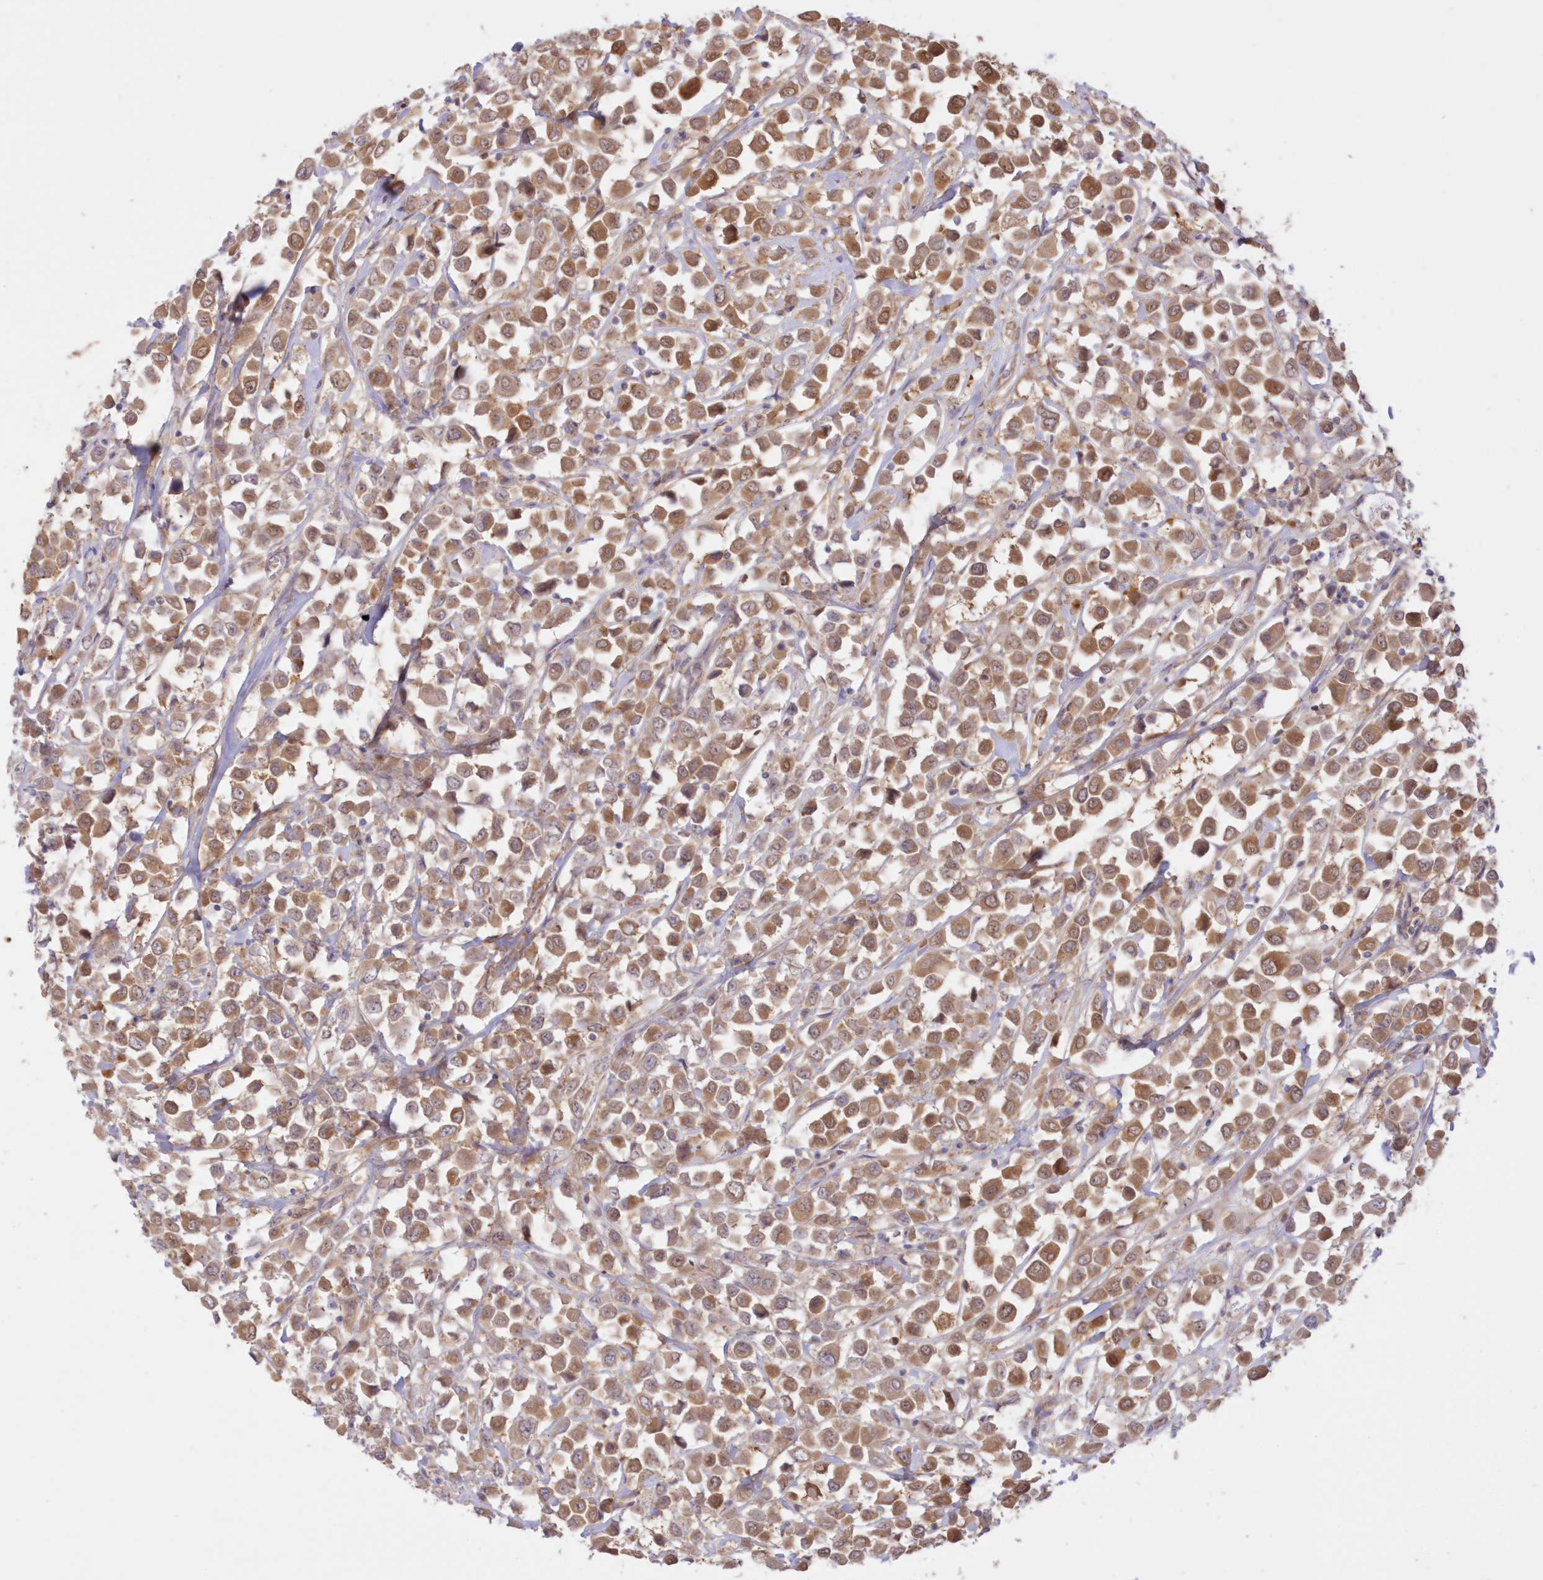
{"staining": {"intensity": "strong", "quantity": ">75%", "location": "cytoplasmic/membranous"}, "tissue": "breast cancer", "cell_type": "Tumor cells", "image_type": "cancer", "snomed": [{"axis": "morphology", "description": "Duct carcinoma"}, {"axis": "topography", "description": "Breast"}], "caption": "Immunohistochemistry (IHC) image of neoplastic tissue: infiltrating ductal carcinoma (breast) stained using immunohistochemistry shows high levels of strong protein expression localized specifically in the cytoplasmic/membranous of tumor cells, appearing as a cytoplasmic/membranous brown color.", "gene": "RNPEP", "patient": {"sex": "female", "age": 61}}